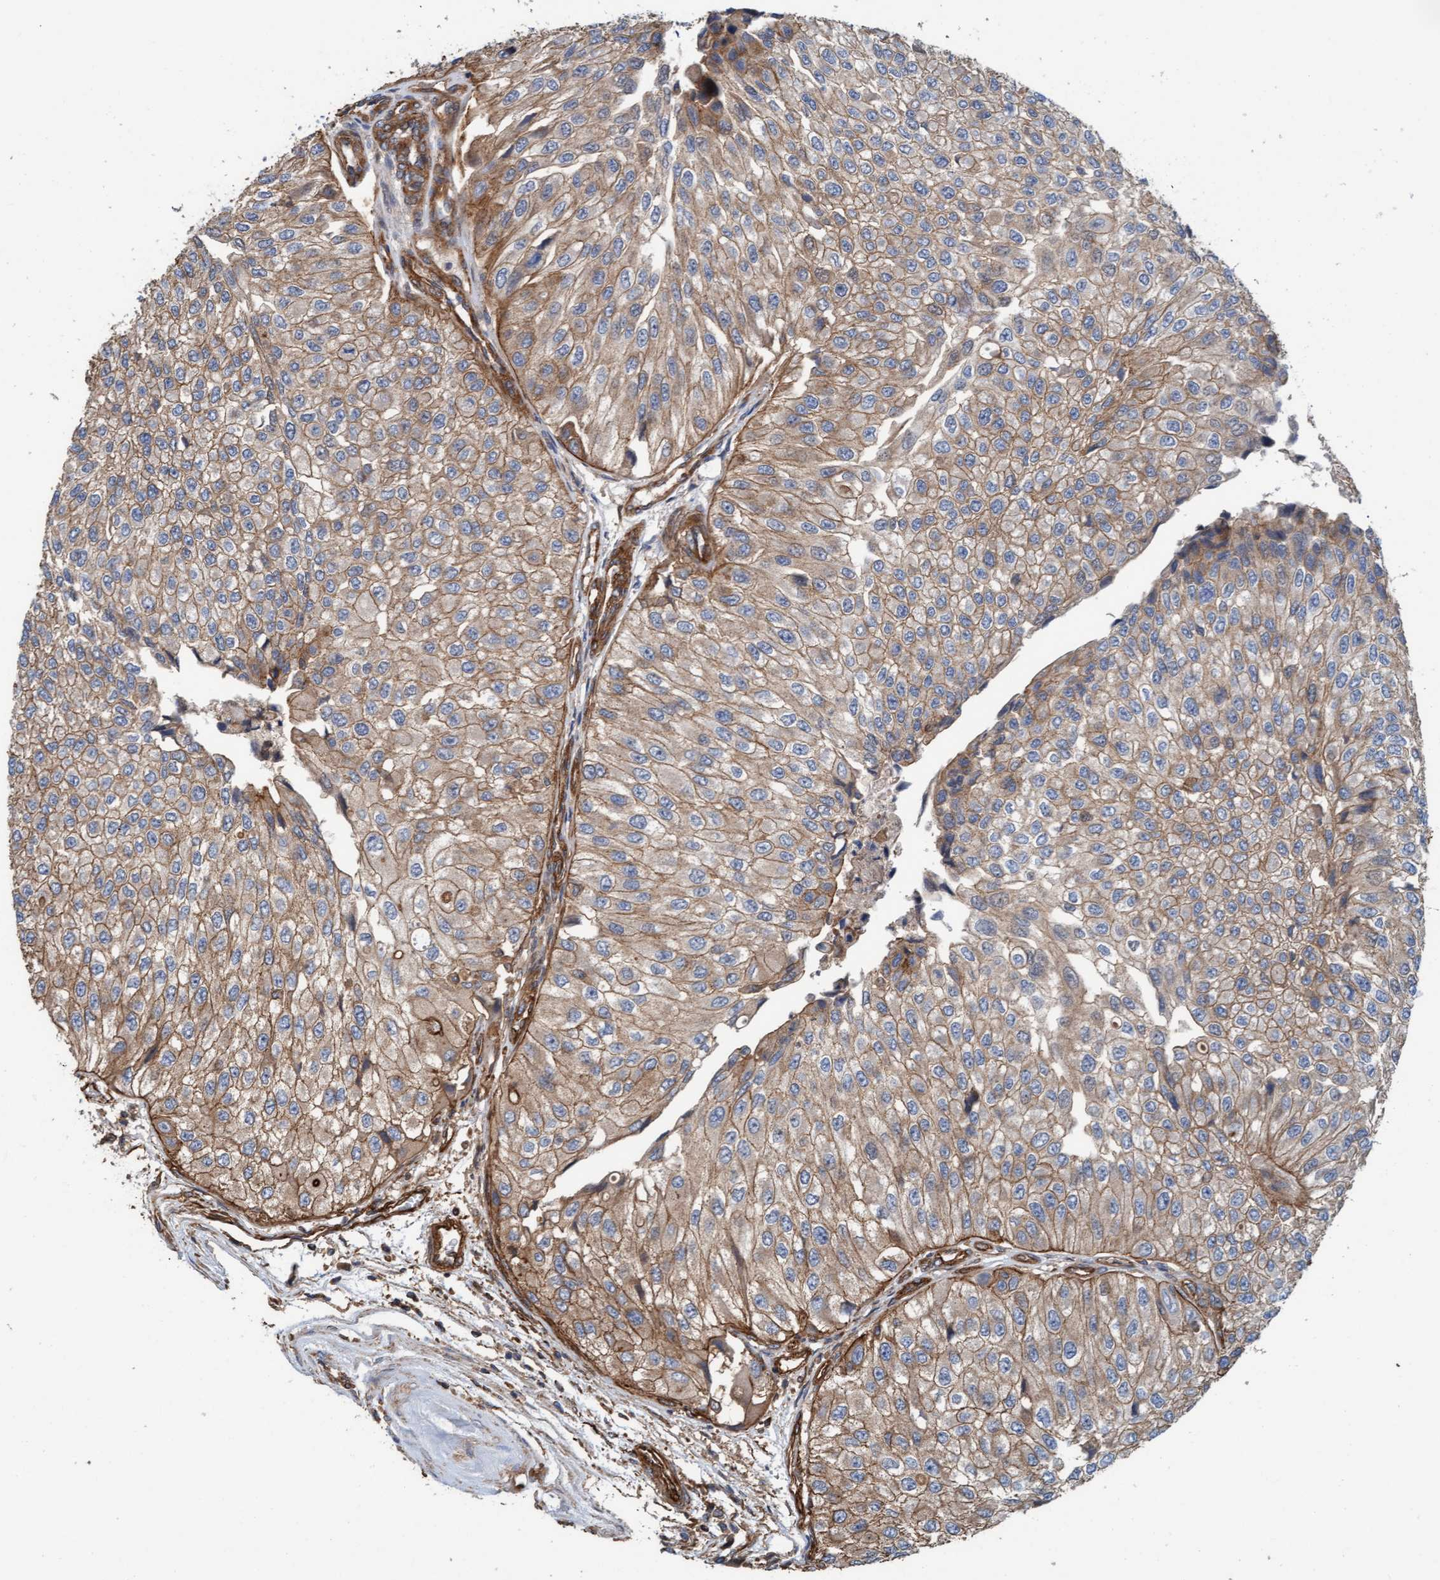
{"staining": {"intensity": "weak", "quantity": ">75%", "location": "cytoplasmic/membranous"}, "tissue": "urothelial cancer", "cell_type": "Tumor cells", "image_type": "cancer", "snomed": [{"axis": "morphology", "description": "Urothelial carcinoma, High grade"}, {"axis": "topography", "description": "Kidney"}, {"axis": "topography", "description": "Urinary bladder"}], "caption": "Protein analysis of urothelial cancer tissue displays weak cytoplasmic/membranous staining in about >75% of tumor cells.", "gene": "STXBP4", "patient": {"sex": "male", "age": 77}}